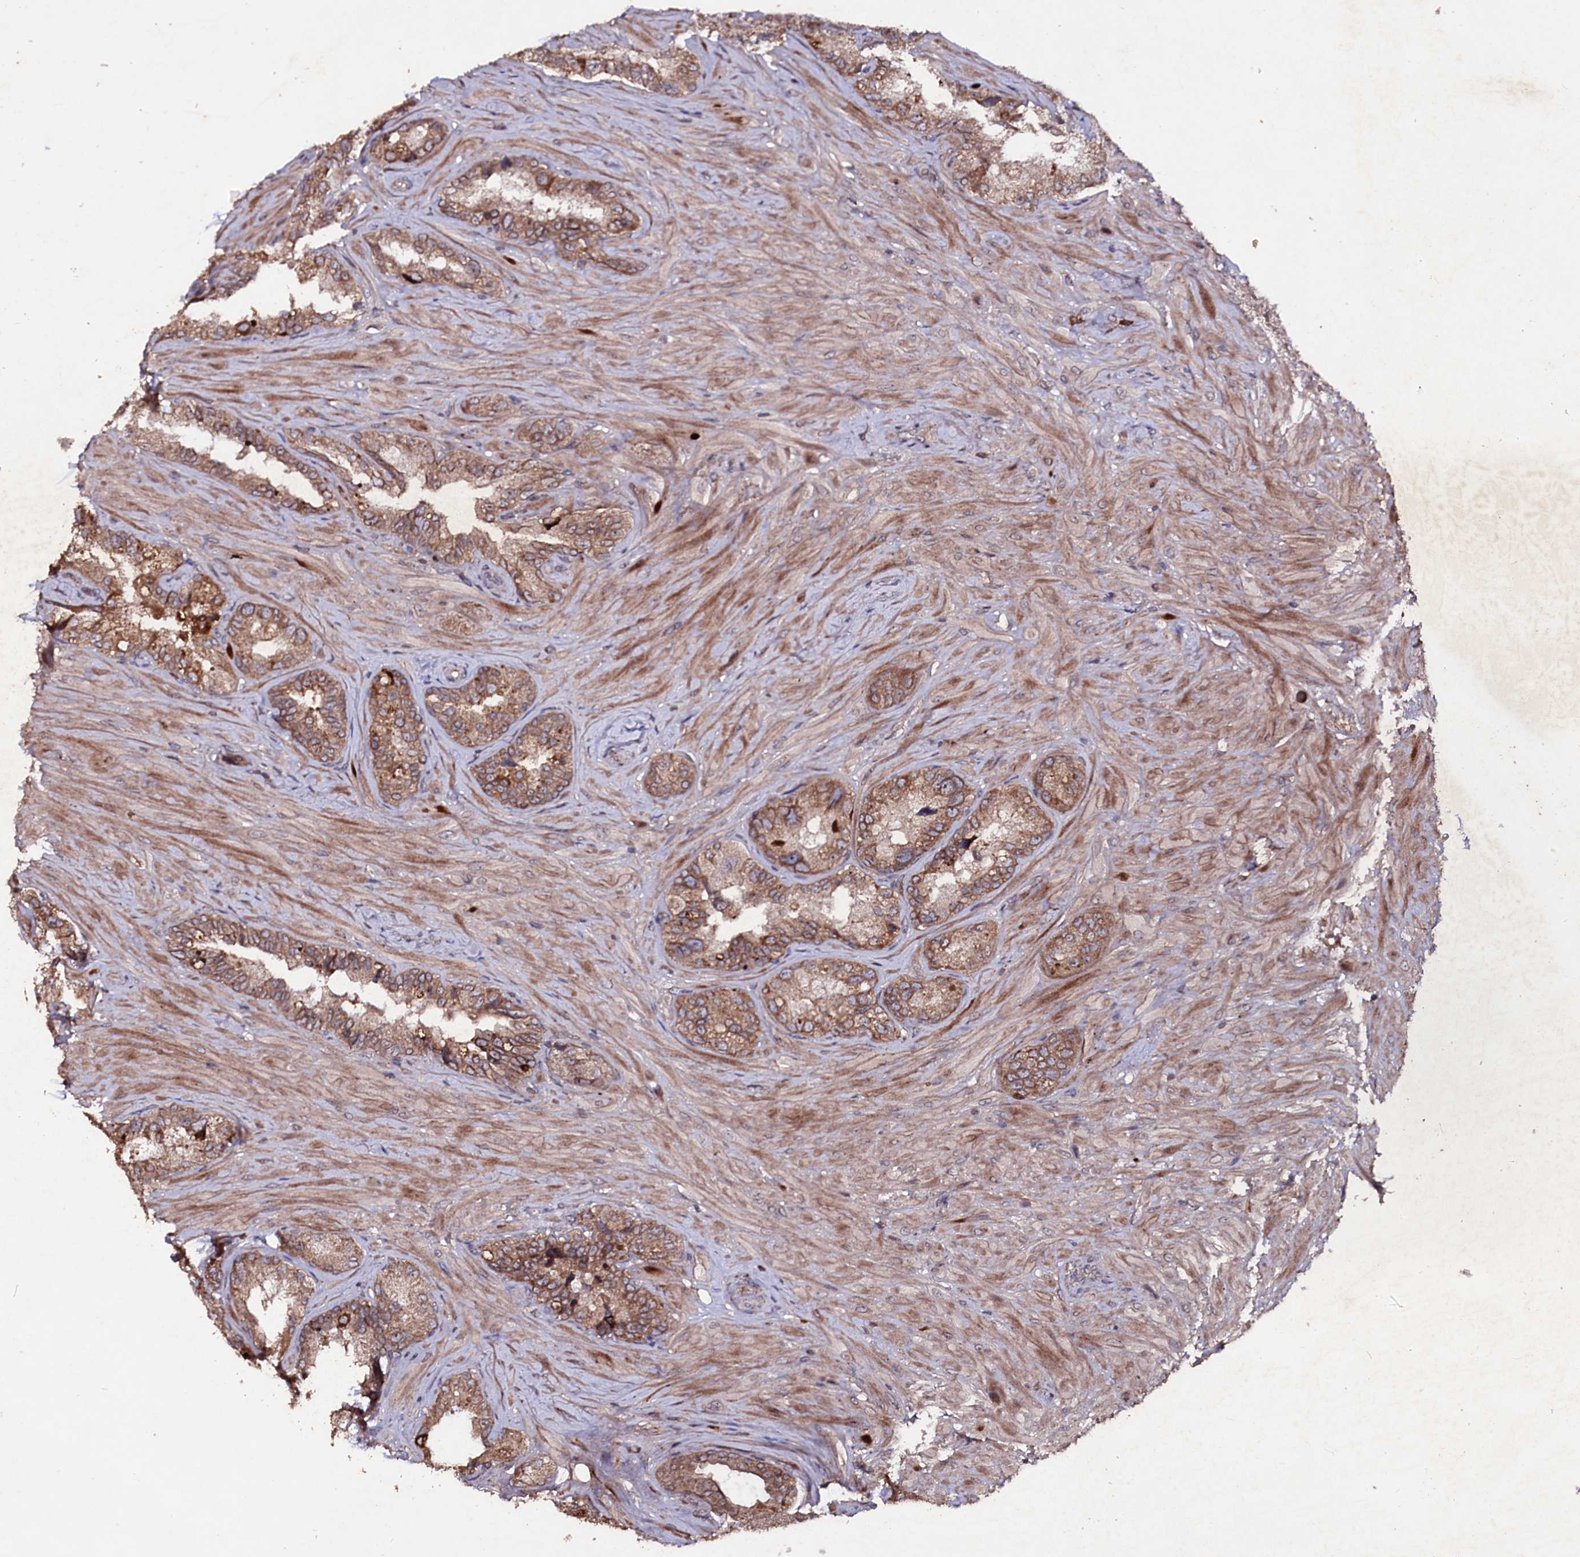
{"staining": {"intensity": "moderate", "quantity": ">75%", "location": "cytoplasmic/membranous"}, "tissue": "seminal vesicle", "cell_type": "Glandular cells", "image_type": "normal", "snomed": [{"axis": "morphology", "description": "Normal tissue, NOS"}, {"axis": "topography", "description": "Seminal veicle"}, {"axis": "topography", "description": "Peripheral nerve tissue"}], "caption": "Moderate cytoplasmic/membranous protein positivity is seen in approximately >75% of glandular cells in seminal vesicle.", "gene": "MYO1H", "patient": {"sex": "male", "age": 67}}